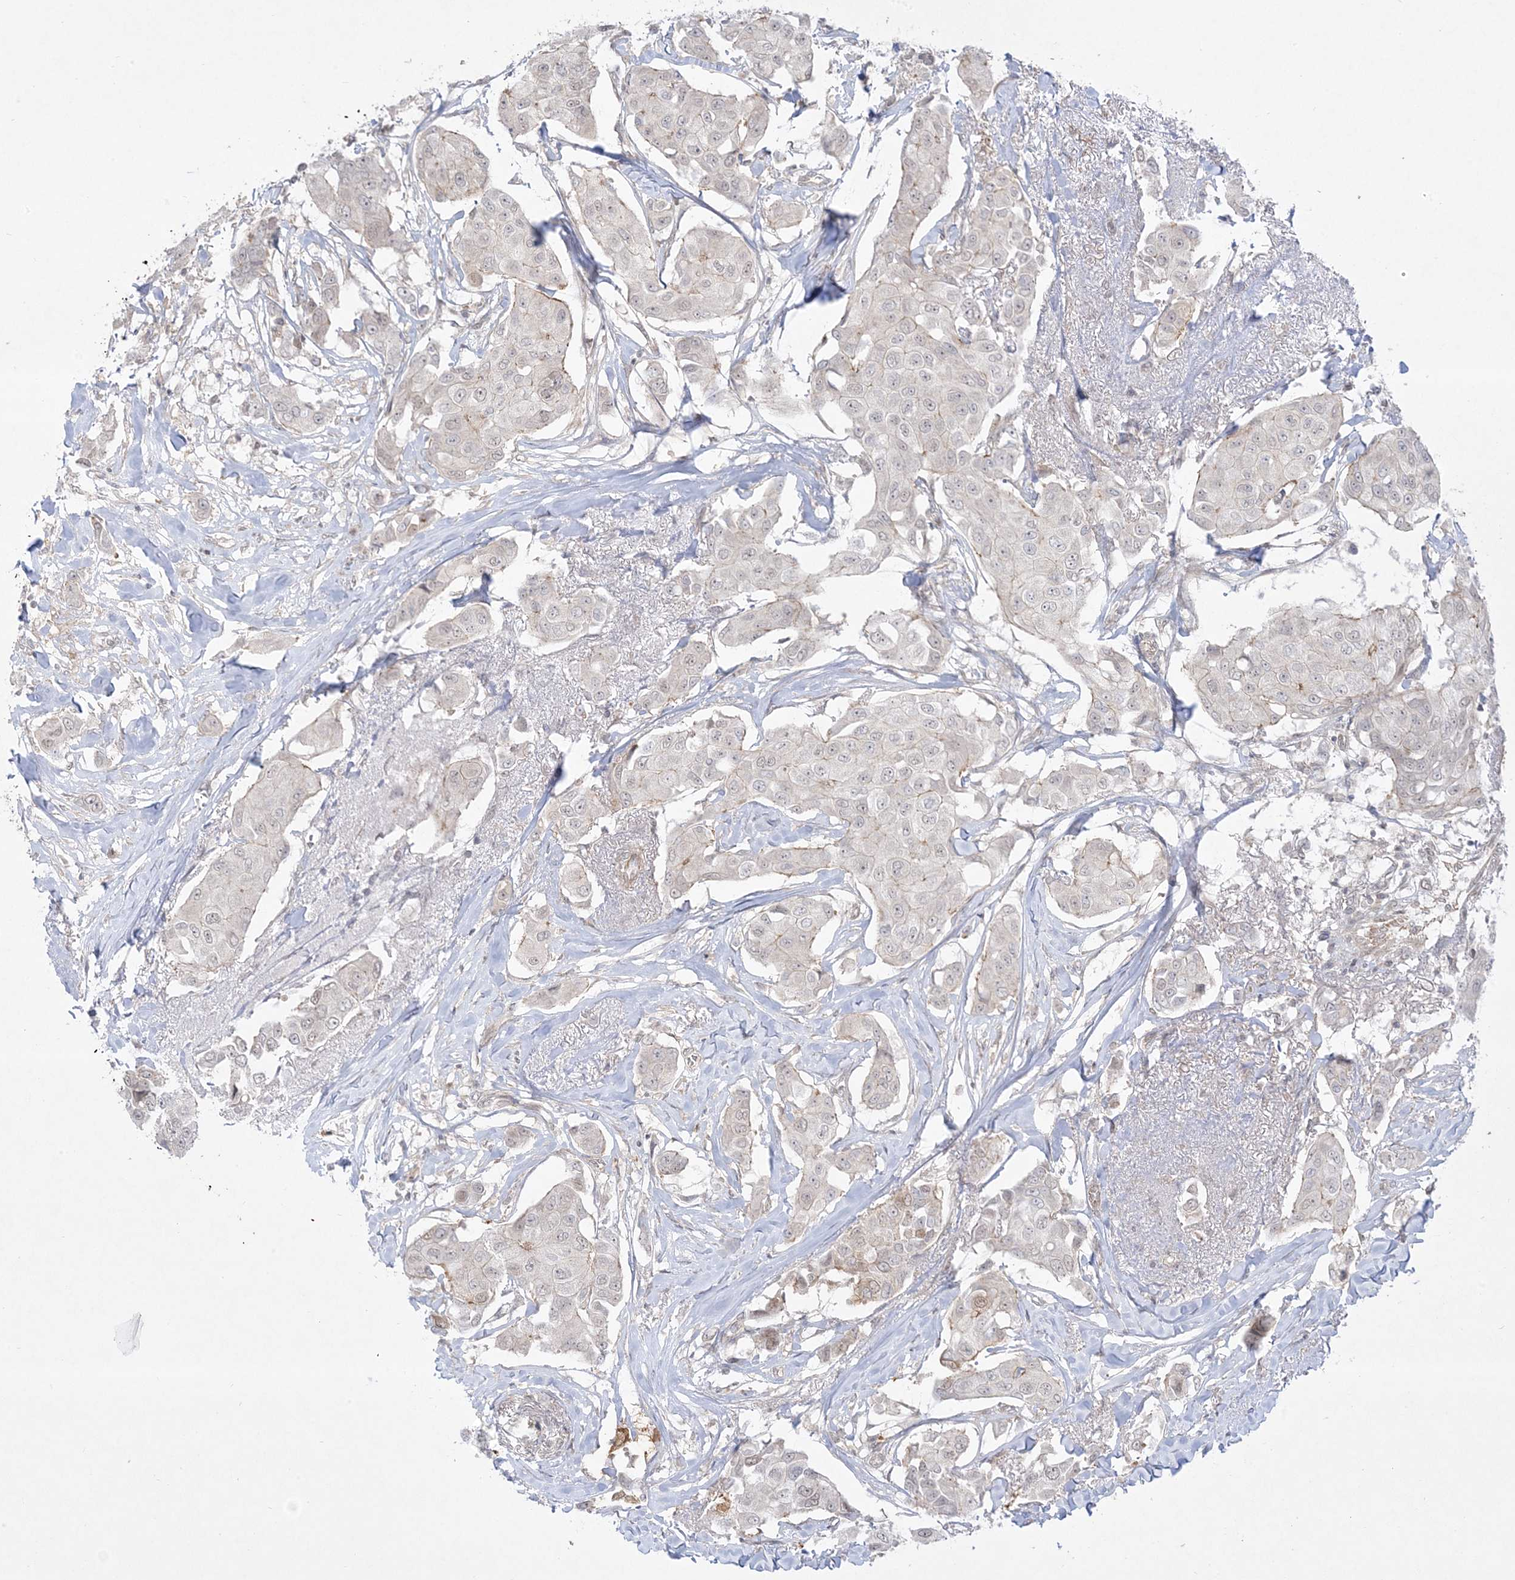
{"staining": {"intensity": "negative", "quantity": "none", "location": "none"}, "tissue": "breast cancer", "cell_type": "Tumor cells", "image_type": "cancer", "snomed": [{"axis": "morphology", "description": "Duct carcinoma"}, {"axis": "topography", "description": "Breast"}], "caption": "An image of breast infiltrating ductal carcinoma stained for a protein displays no brown staining in tumor cells. The staining was performed using DAB to visualize the protein expression in brown, while the nuclei were stained in blue with hematoxylin (Magnification: 20x).", "gene": "PTK6", "patient": {"sex": "female", "age": 80}}